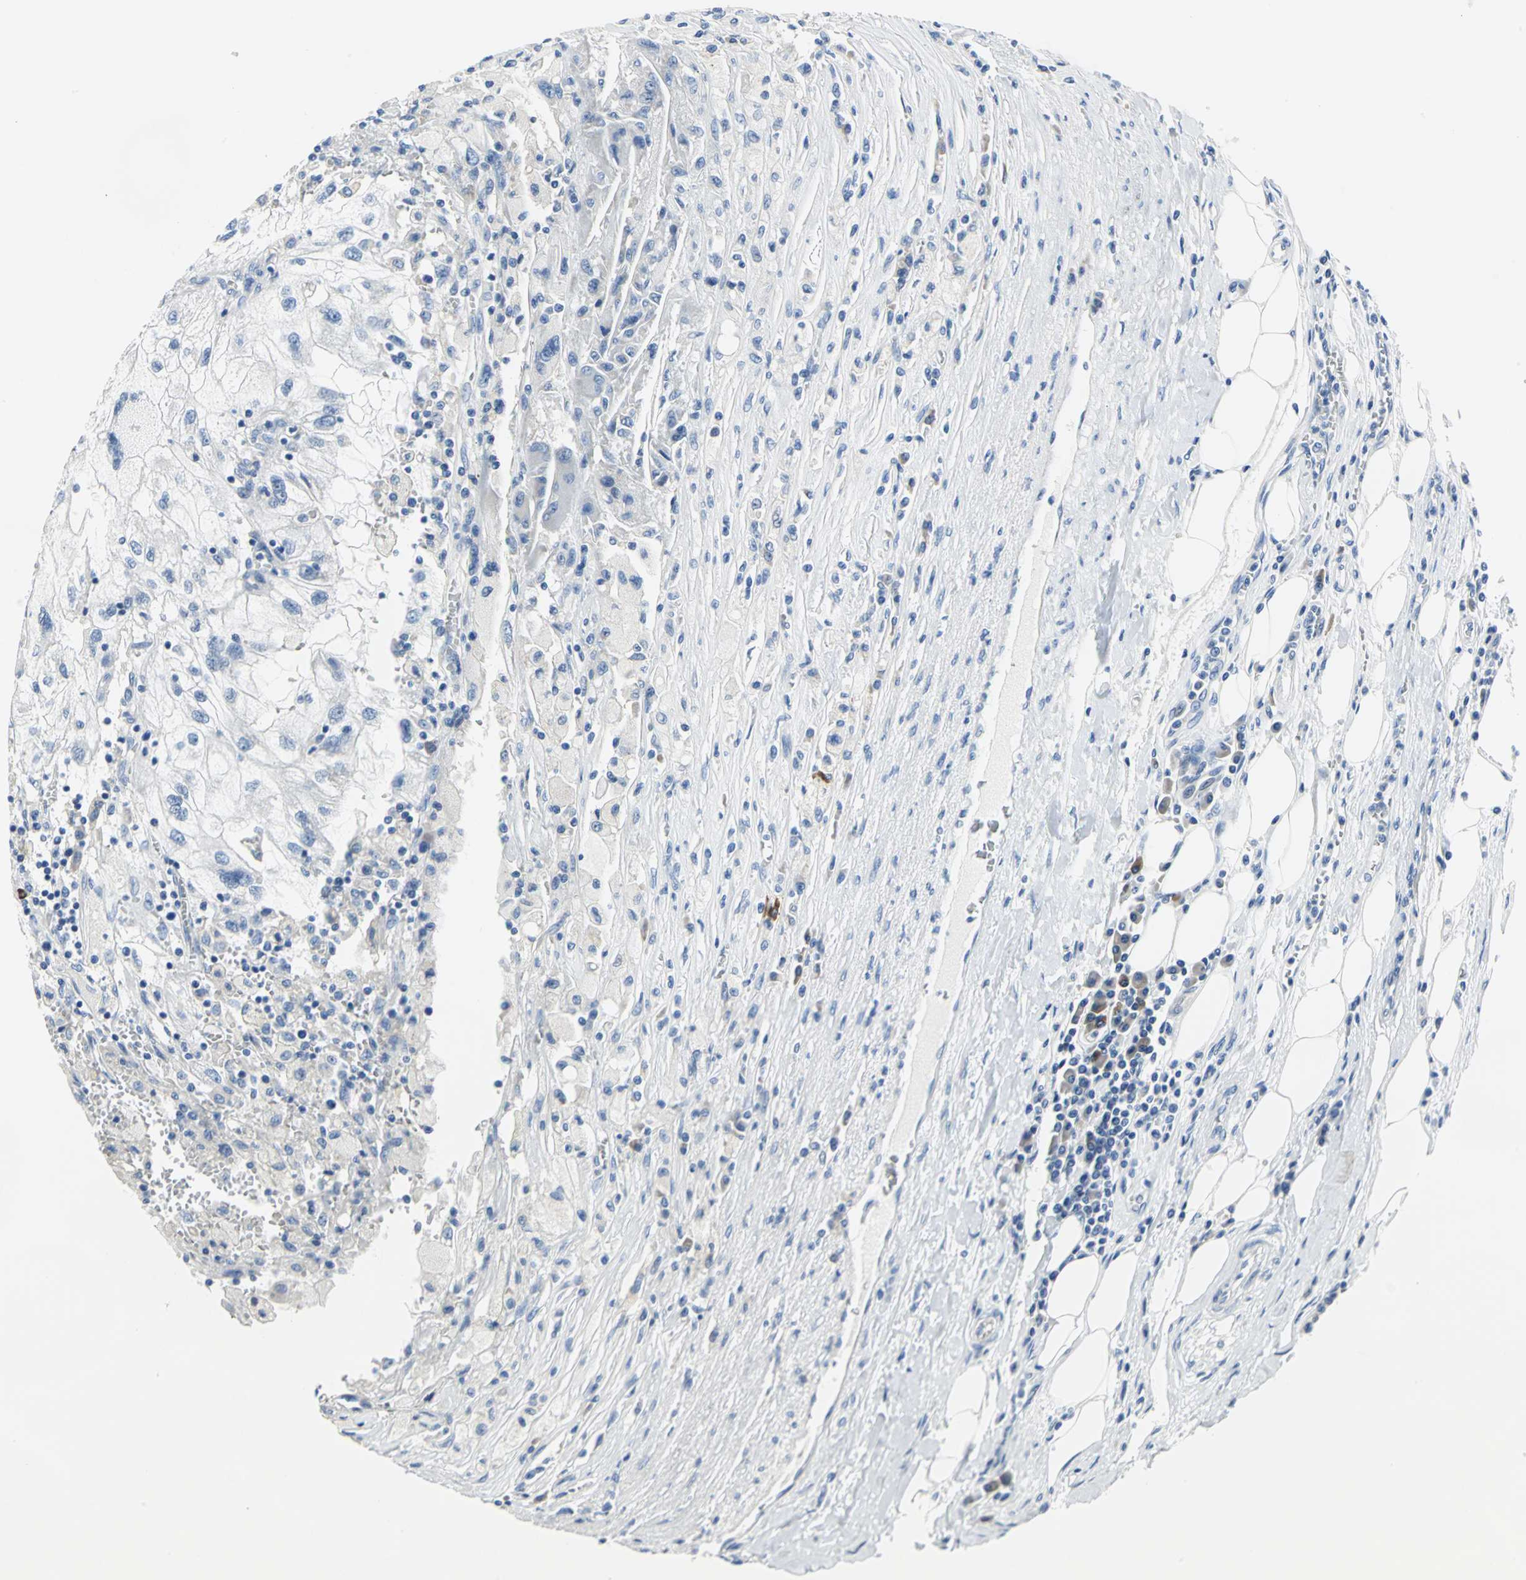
{"staining": {"intensity": "negative", "quantity": "none", "location": "none"}, "tissue": "renal cancer", "cell_type": "Tumor cells", "image_type": "cancer", "snomed": [{"axis": "morphology", "description": "Normal tissue, NOS"}, {"axis": "morphology", "description": "Adenocarcinoma, NOS"}, {"axis": "topography", "description": "Kidney"}], "caption": "Immunohistochemistry micrograph of neoplastic tissue: adenocarcinoma (renal) stained with DAB (3,3'-diaminobenzidine) exhibits no significant protein positivity in tumor cells. The staining is performed using DAB (3,3'-diaminobenzidine) brown chromogen with nuclei counter-stained in using hematoxylin.", "gene": "TRIM25", "patient": {"sex": "male", "age": 71}}